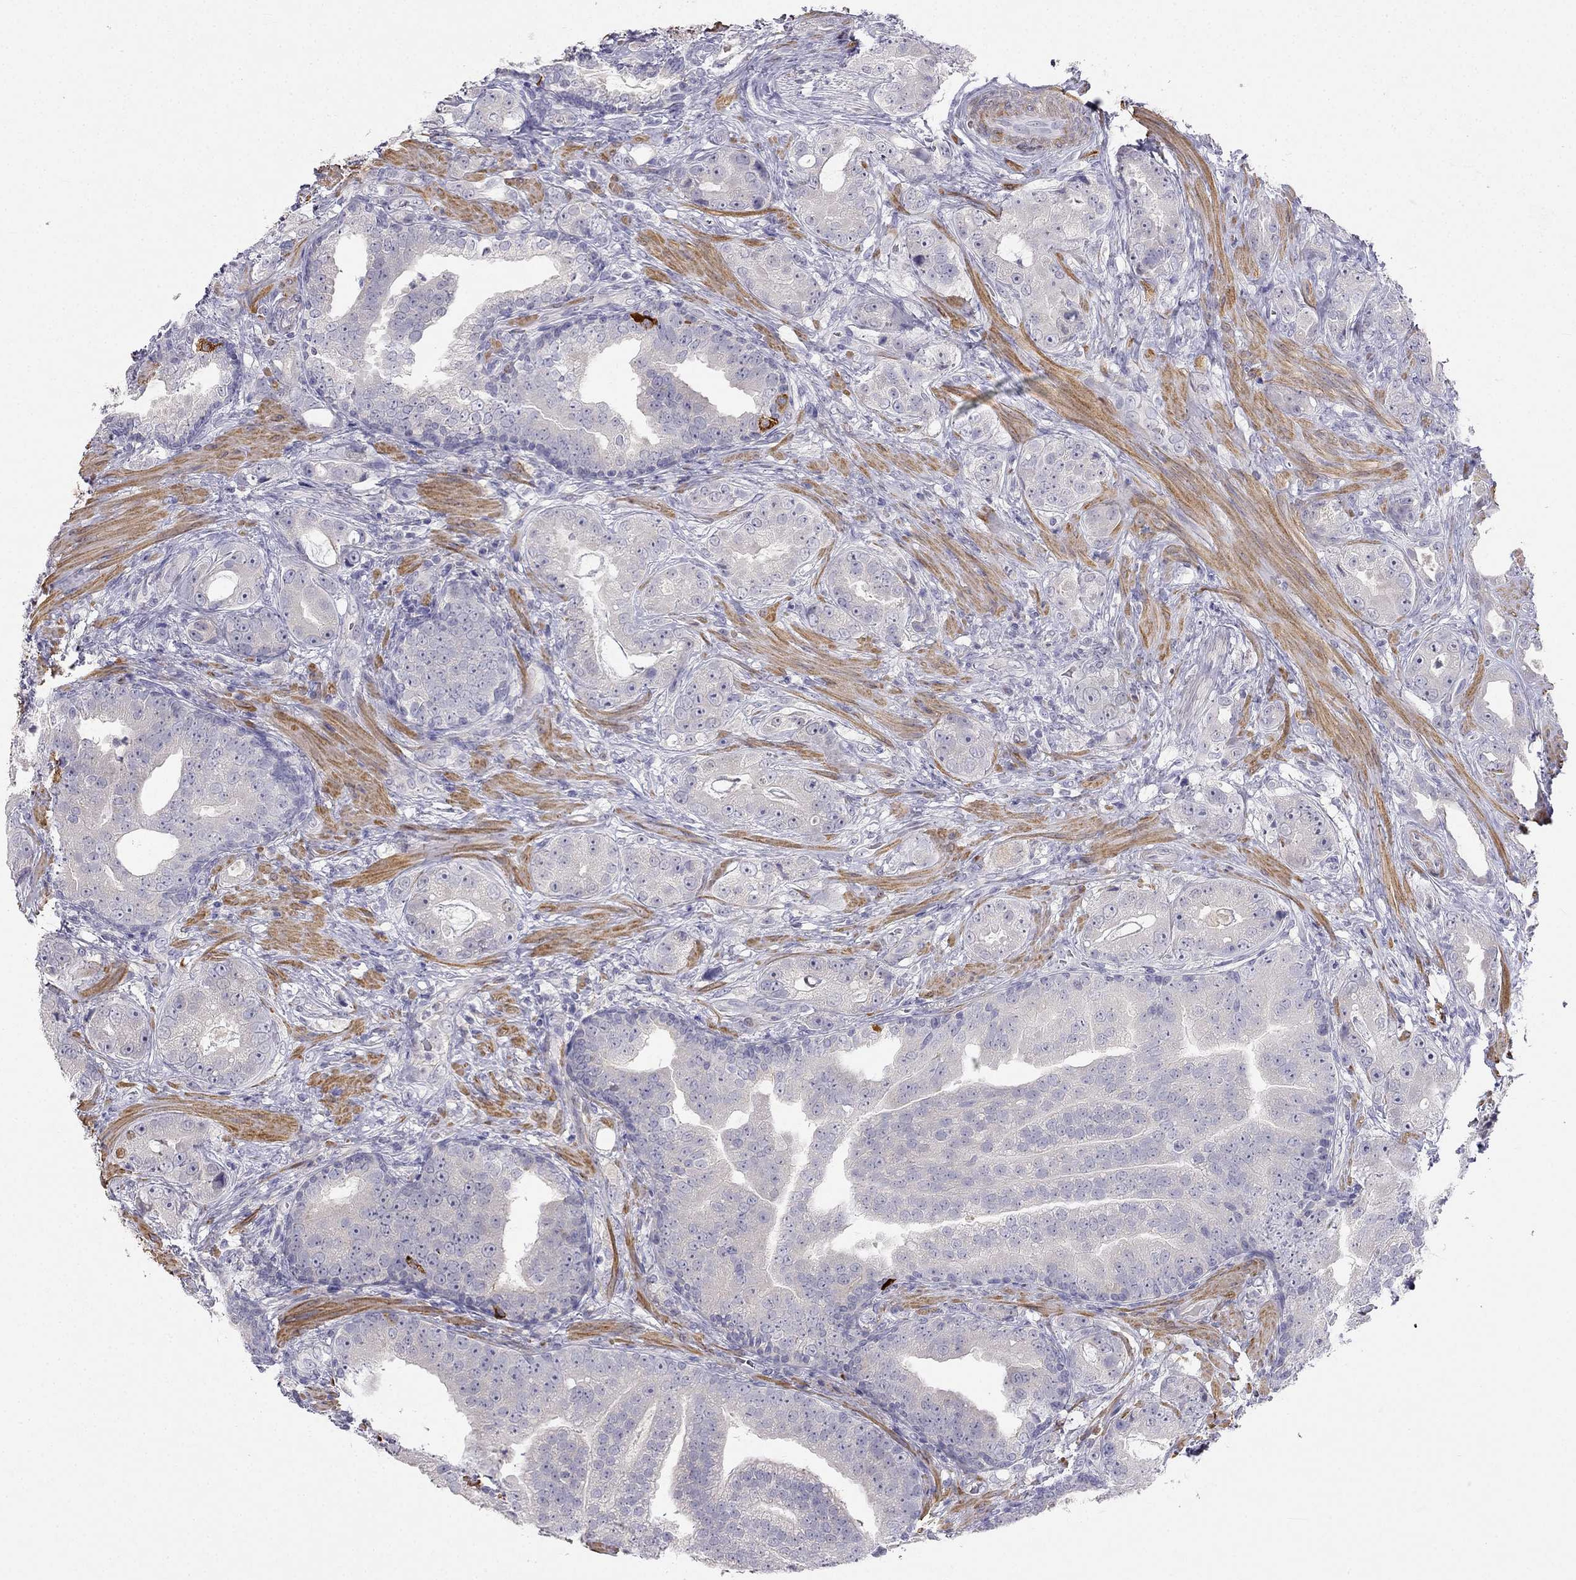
{"staining": {"intensity": "negative", "quantity": "none", "location": "none"}, "tissue": "prostate cancer", "cell_type": "Tumor cells", "image_type": "cancer", "snomed": [{"axis": "morphology", "description": "Adenocarcinoma, NOS"}, {"axis": "topography", "description": "Prostate"}], "caption": "A high-resolution histopathology image shows IHC staining of prostate adenocarcinoma, which exhibits no significant positivity in tumor cells. Brightfield microscopy of immunohistochemistry stained with DAB (brown) and hematoxylin (blue), captured at high magnification.", "gene": "C16orf89", "patient": {"sex": "male", "age": 57}}